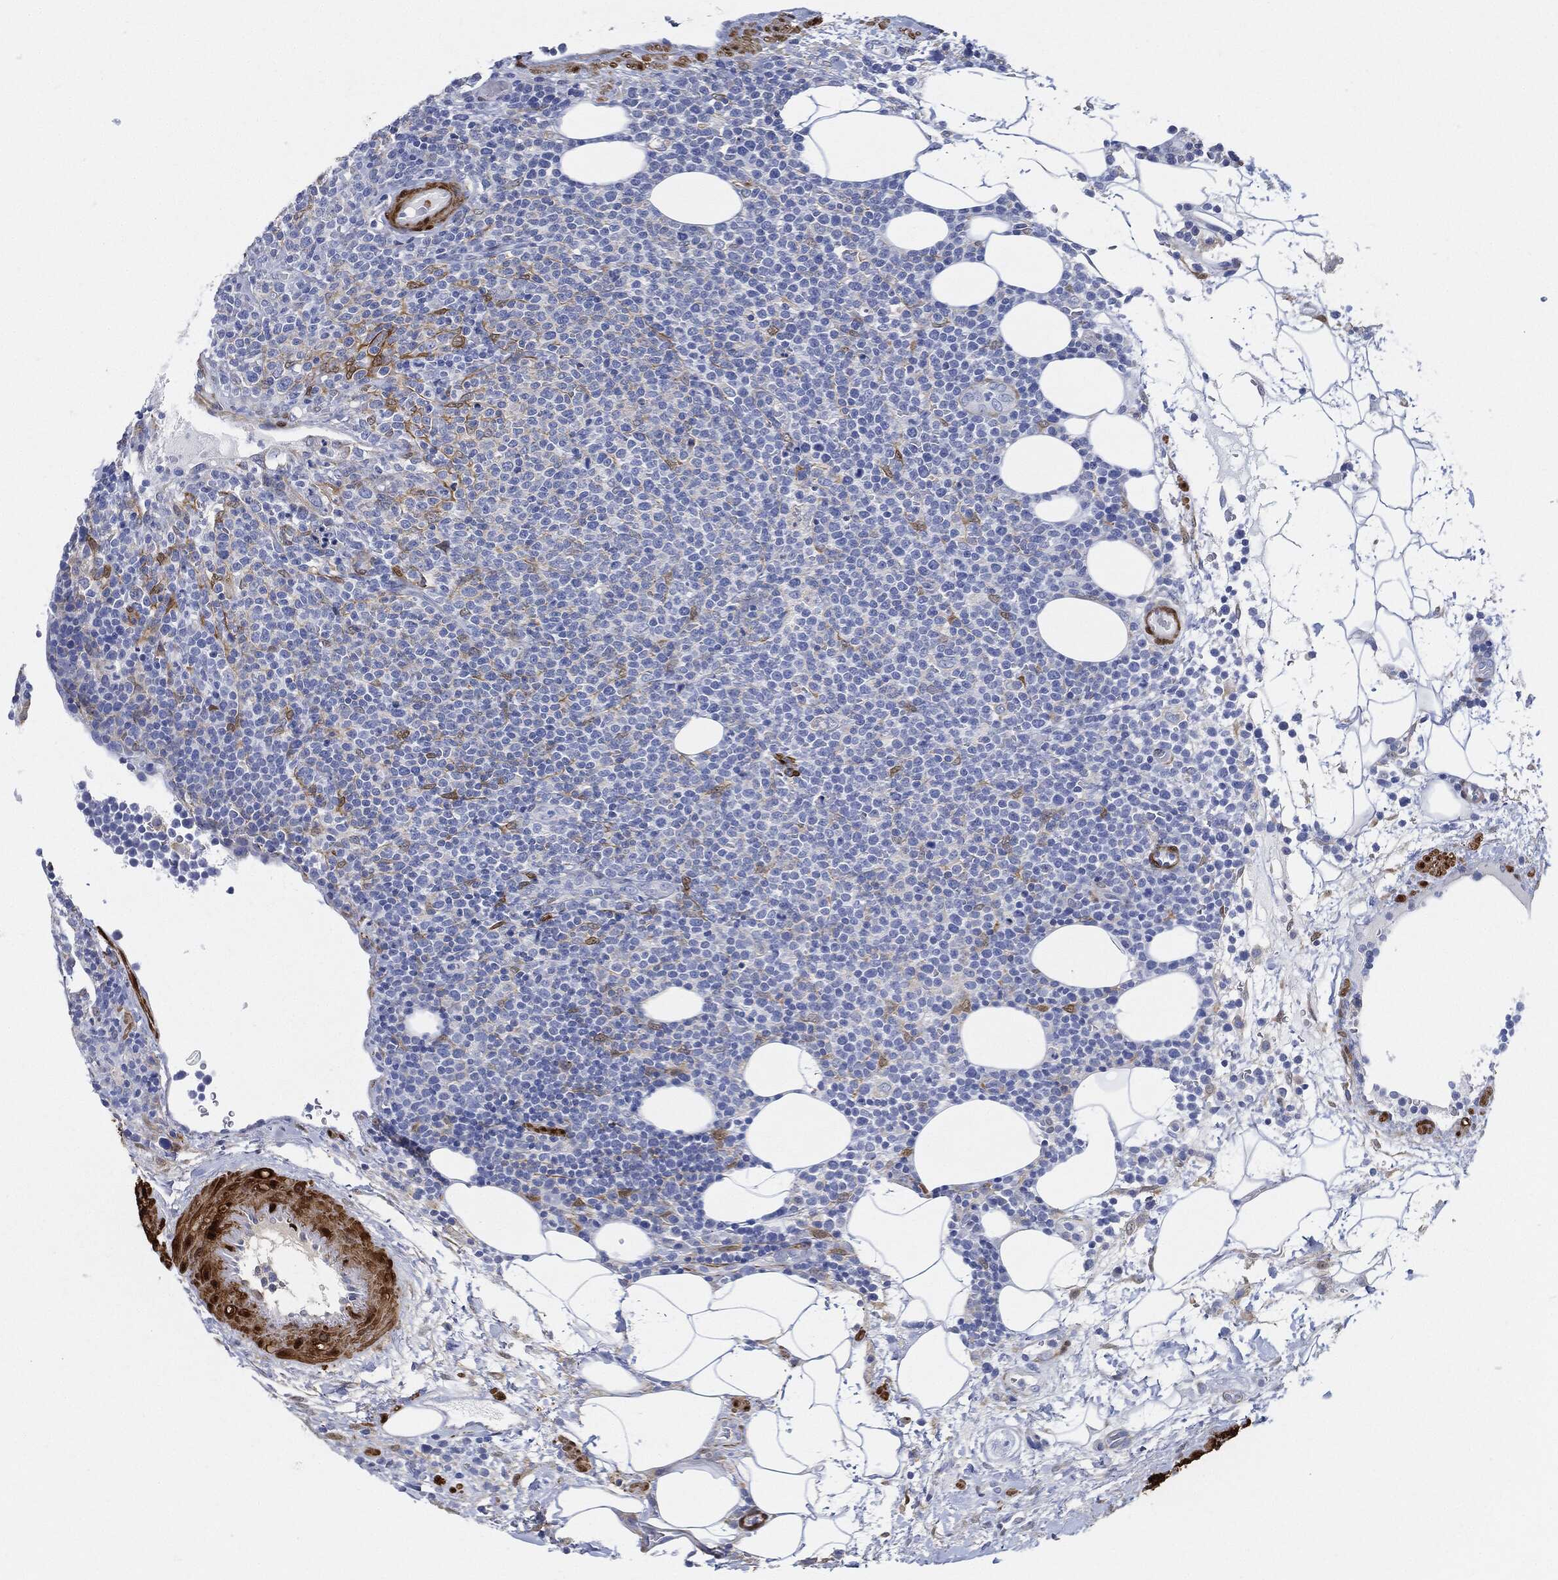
{"staining": {"intensity": "negative", "quantity": "none", "location": "none"}, "tissue": "lymphoma", "cell_type": "Tumor cells", "image_type": "cancer", "snomed": [{"axis": "morphology", "description": "Malignant lymphoma, non-Hodgkin's type, High grade"}, {"axis": "topography", "description": "Lymph node"}], "caption": "The photomicrograph shows no significant staining in tumor cells of lymphoma.", "gene": "TAGLN", "patient": {"sex": "male", "age": 61}}